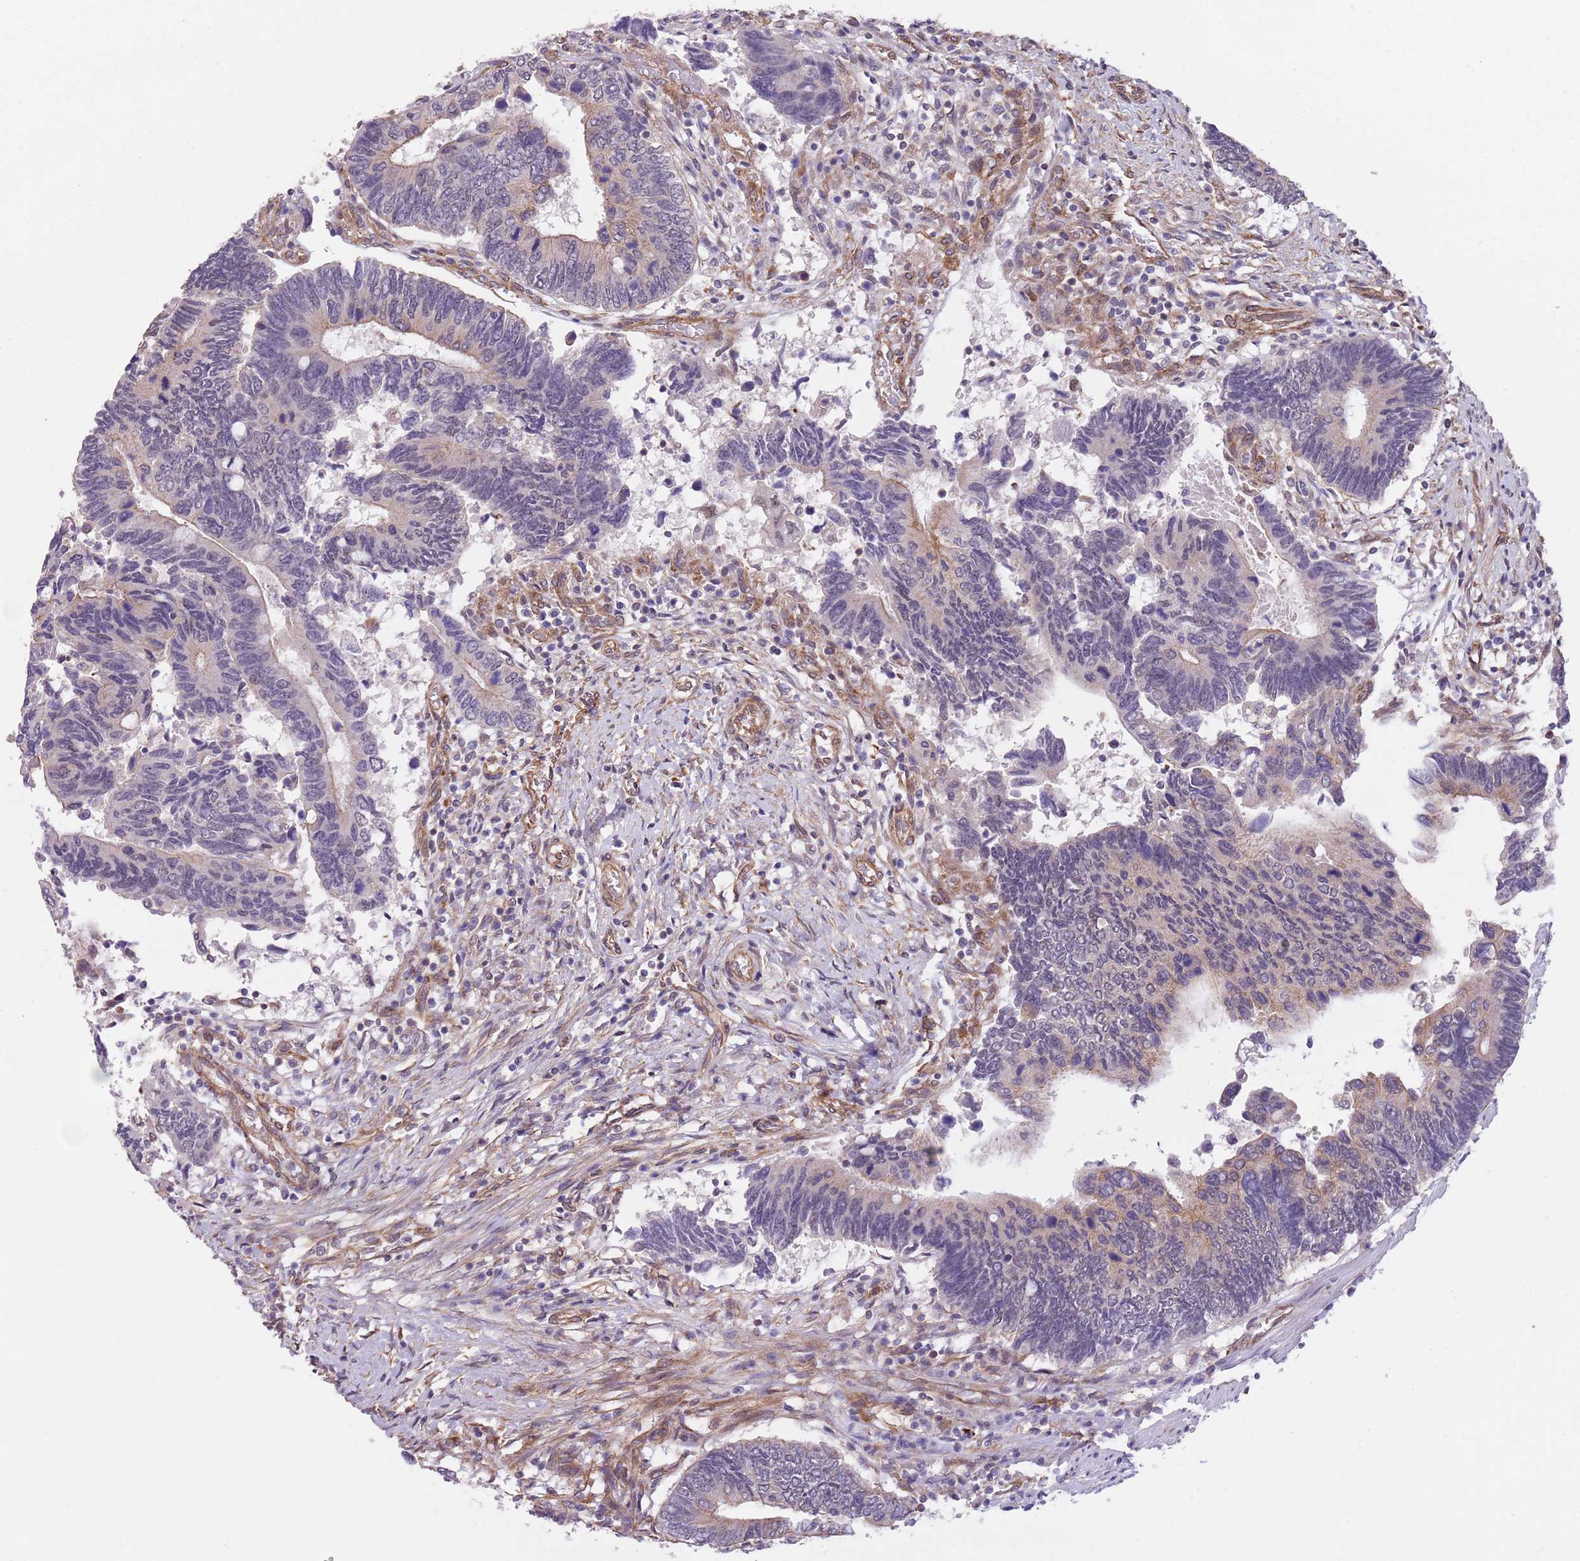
{"staining": {"intensity": "weak", "quantity": "<25%", "location": "cytoplasmic/membranous"}, "tissue": "colorectal cancer", "cell_type": "Tumor cells", "image_type": "cancer", "snomed": [{"axis": "morphology", "description": "Adenocarcinoma, NOS"}, {"axis": "topography", "description": "Colon"}], "caption": "Tumor cells are negative for protein expression in human colorectal adenocarcinoma.", "gene": "CREBZF", "patient": {"sex": "male", "age": 87}}